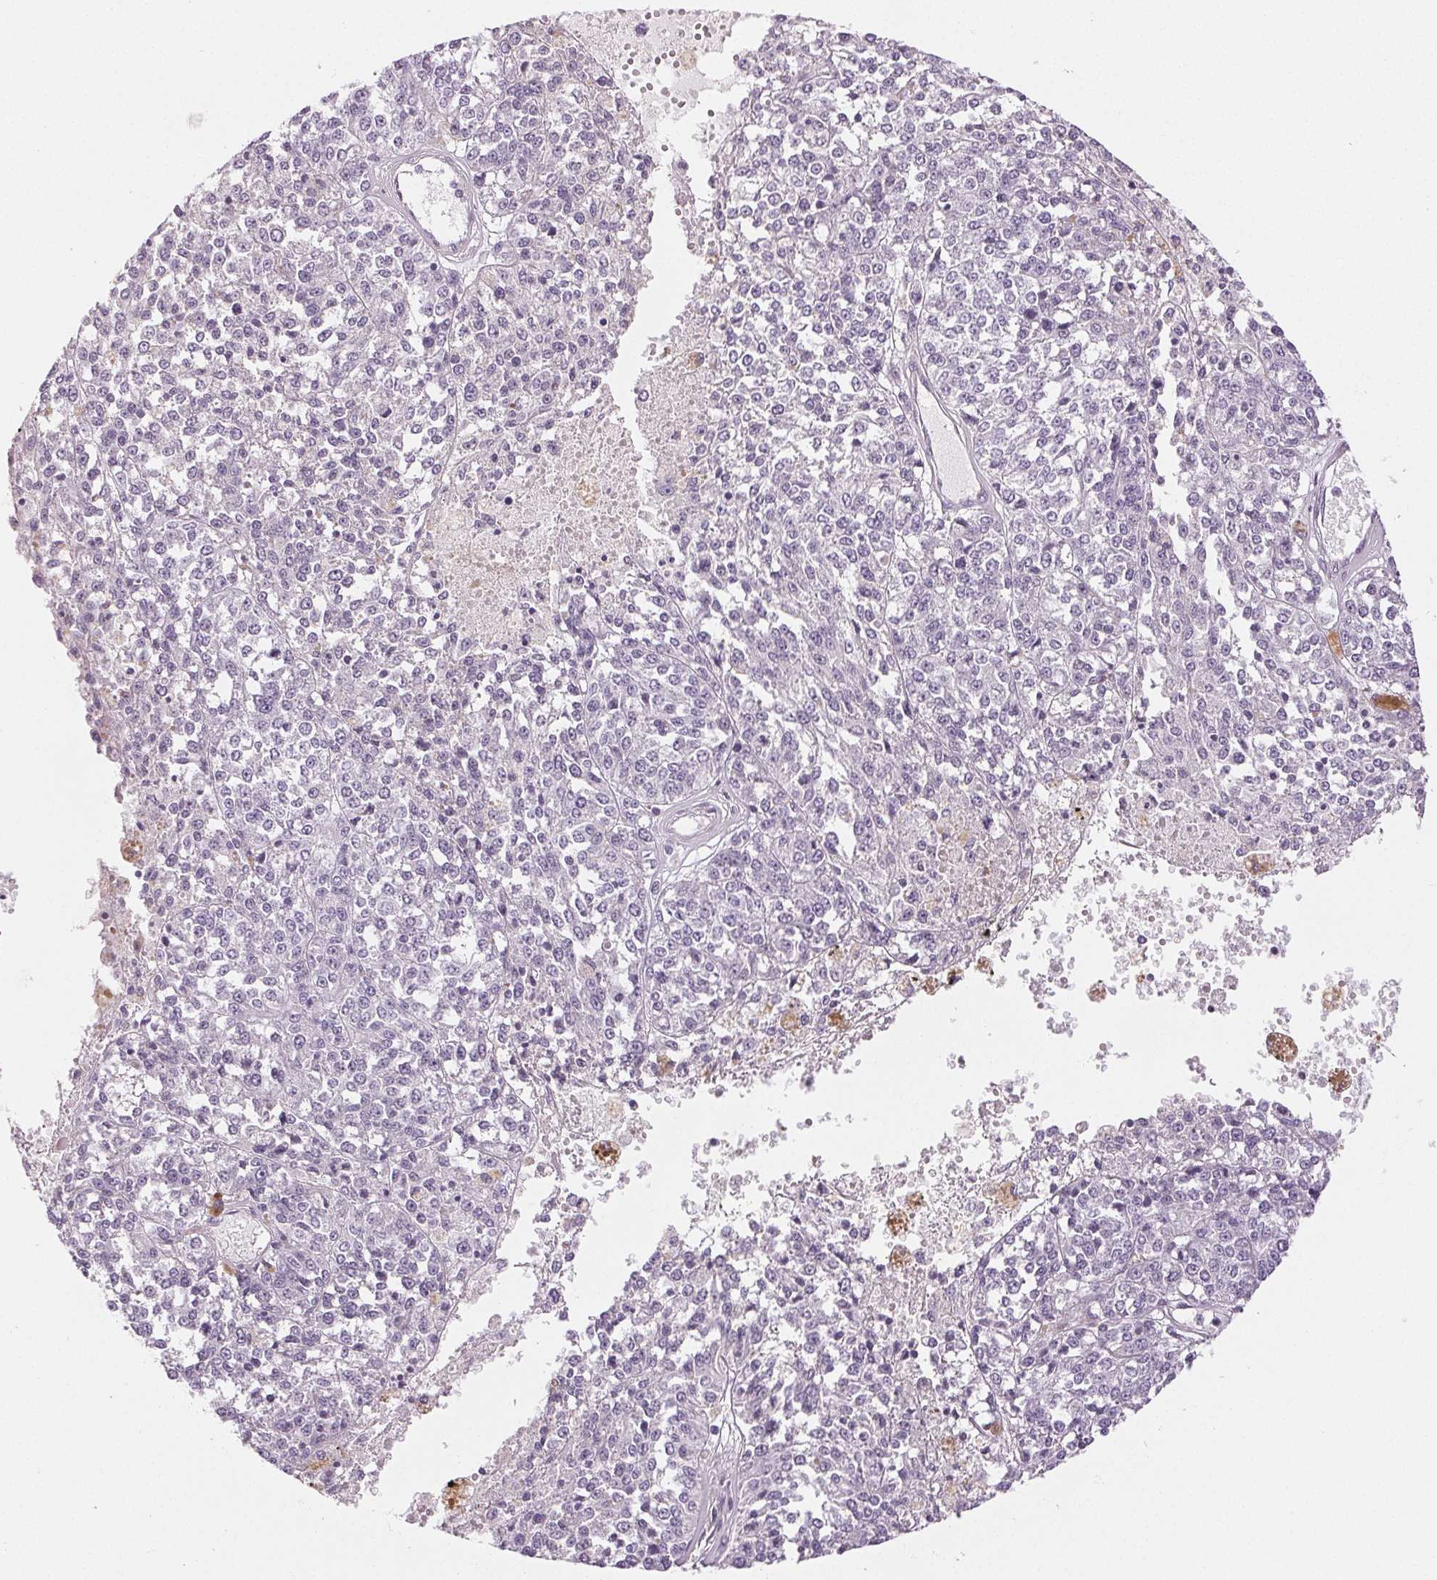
{"staining": {"intensity": "negative", "quantity": "none", "location": "none"}, "tissue": "melanoma", "cell_type": "Tumor cells", "image_type": "cancer", "snomed": [{"axis": "morphology", "description": "Malignant melanoma, Metastatic site"}, {"axis": "topography", "description": "Lymph node"}], "caption": "Tumor cells are negative for brown protein staining in melanoma.", "gene": "DNAJC6", "patient": {"sex": "female", "age": 64}}